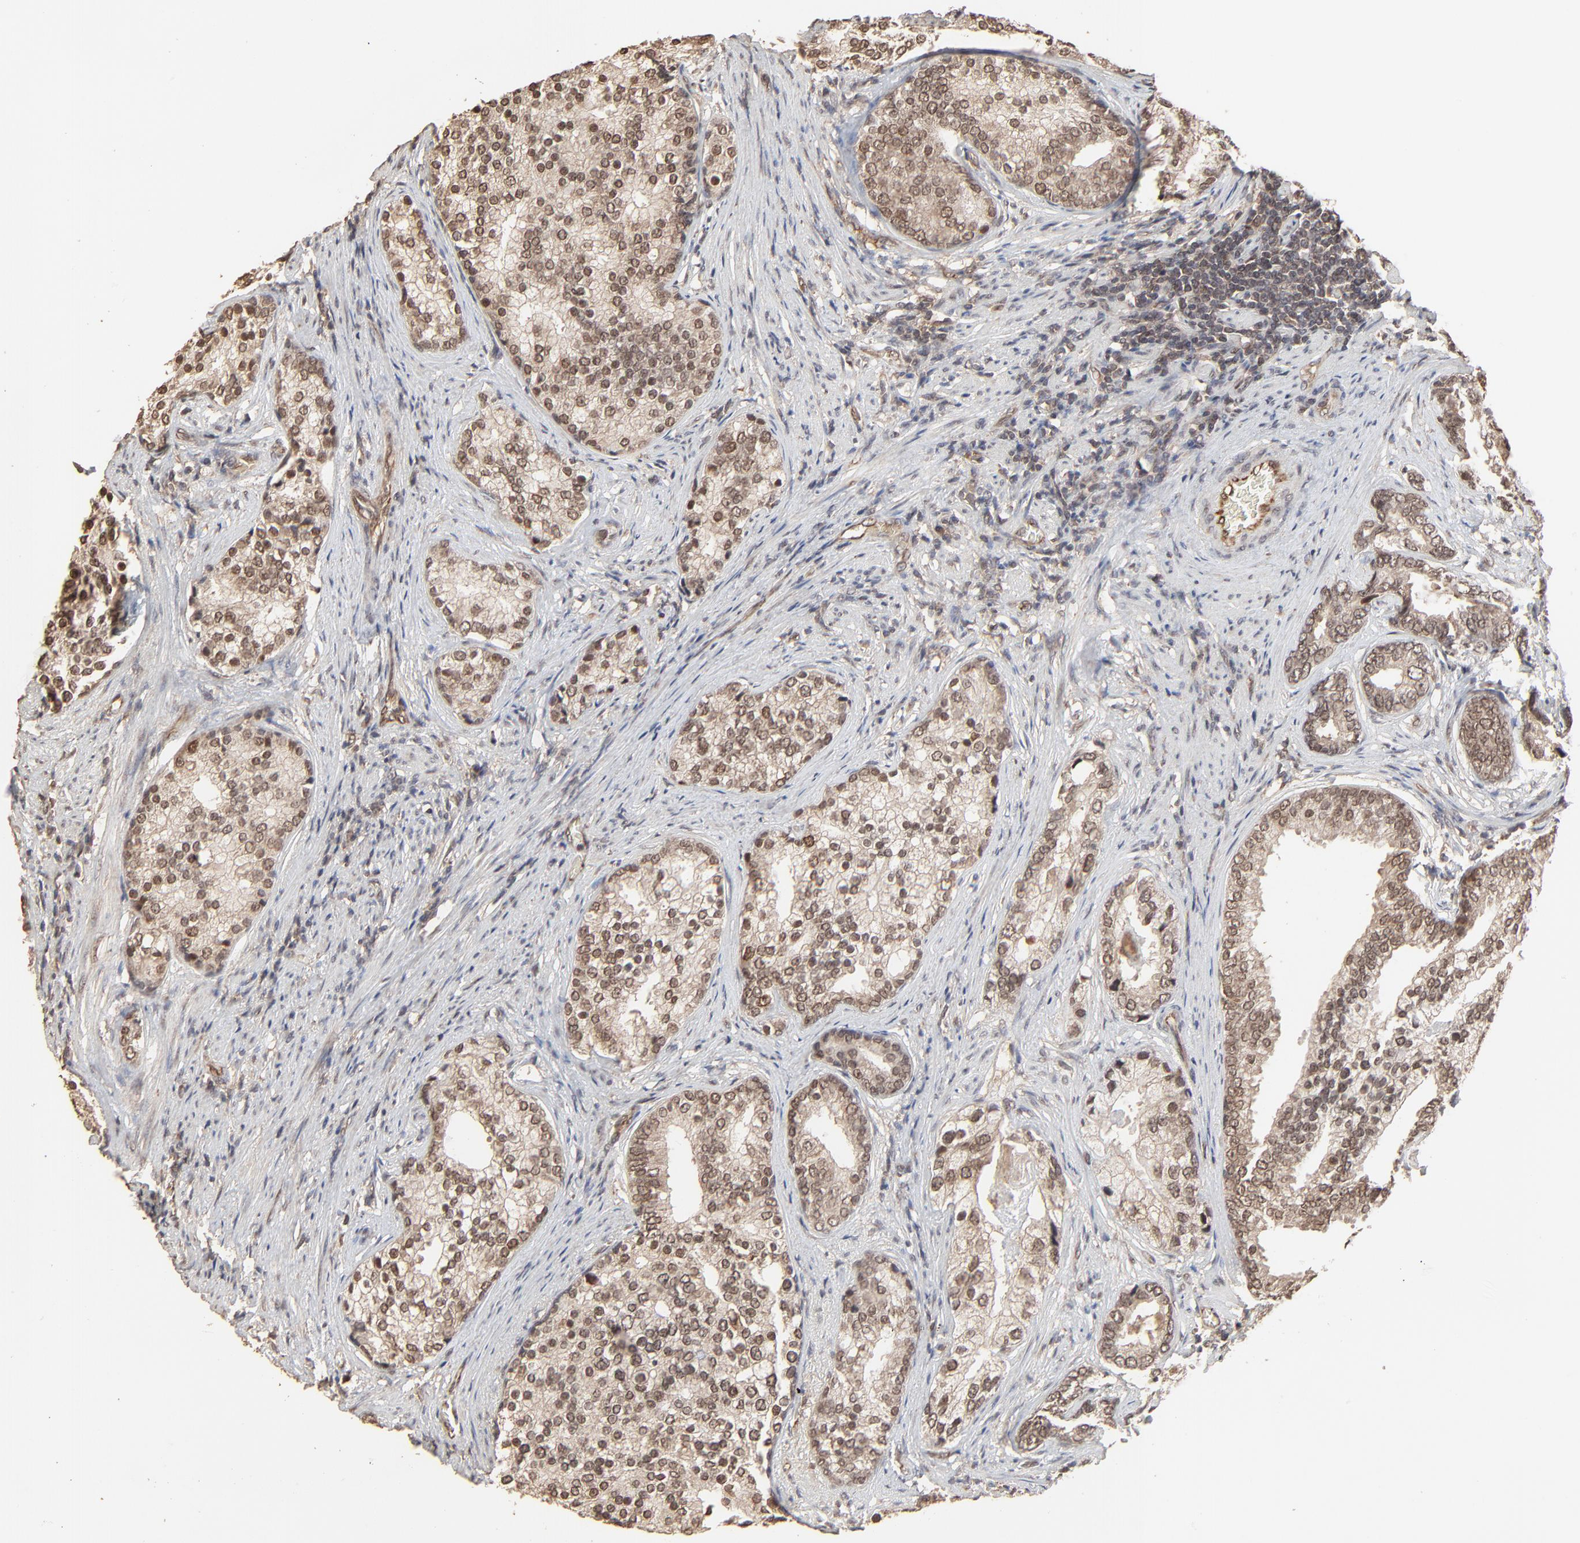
{"staining": {"intensity": "moderate", "quantity": ">75%", "location": "cytoplasmic/membranous,nuclear"}, "tissue": "prostate cancer", "cell_type": "Tumor cells", "image_type": "cancer", "snomed": [{"axis": "morphology", "description": "Adenocarcinoma, Low grade"}, {"axis": "topography", "description": "Prostate"}], "caption": "Human prostate cancer stained with a brown dye demonstrates moderate cytoplasmic/membranous and nuclear positive positivity in about >75% of tumor cells.", "gene": "FAM227A", "patient": {"sex": "male", "age": 71}}